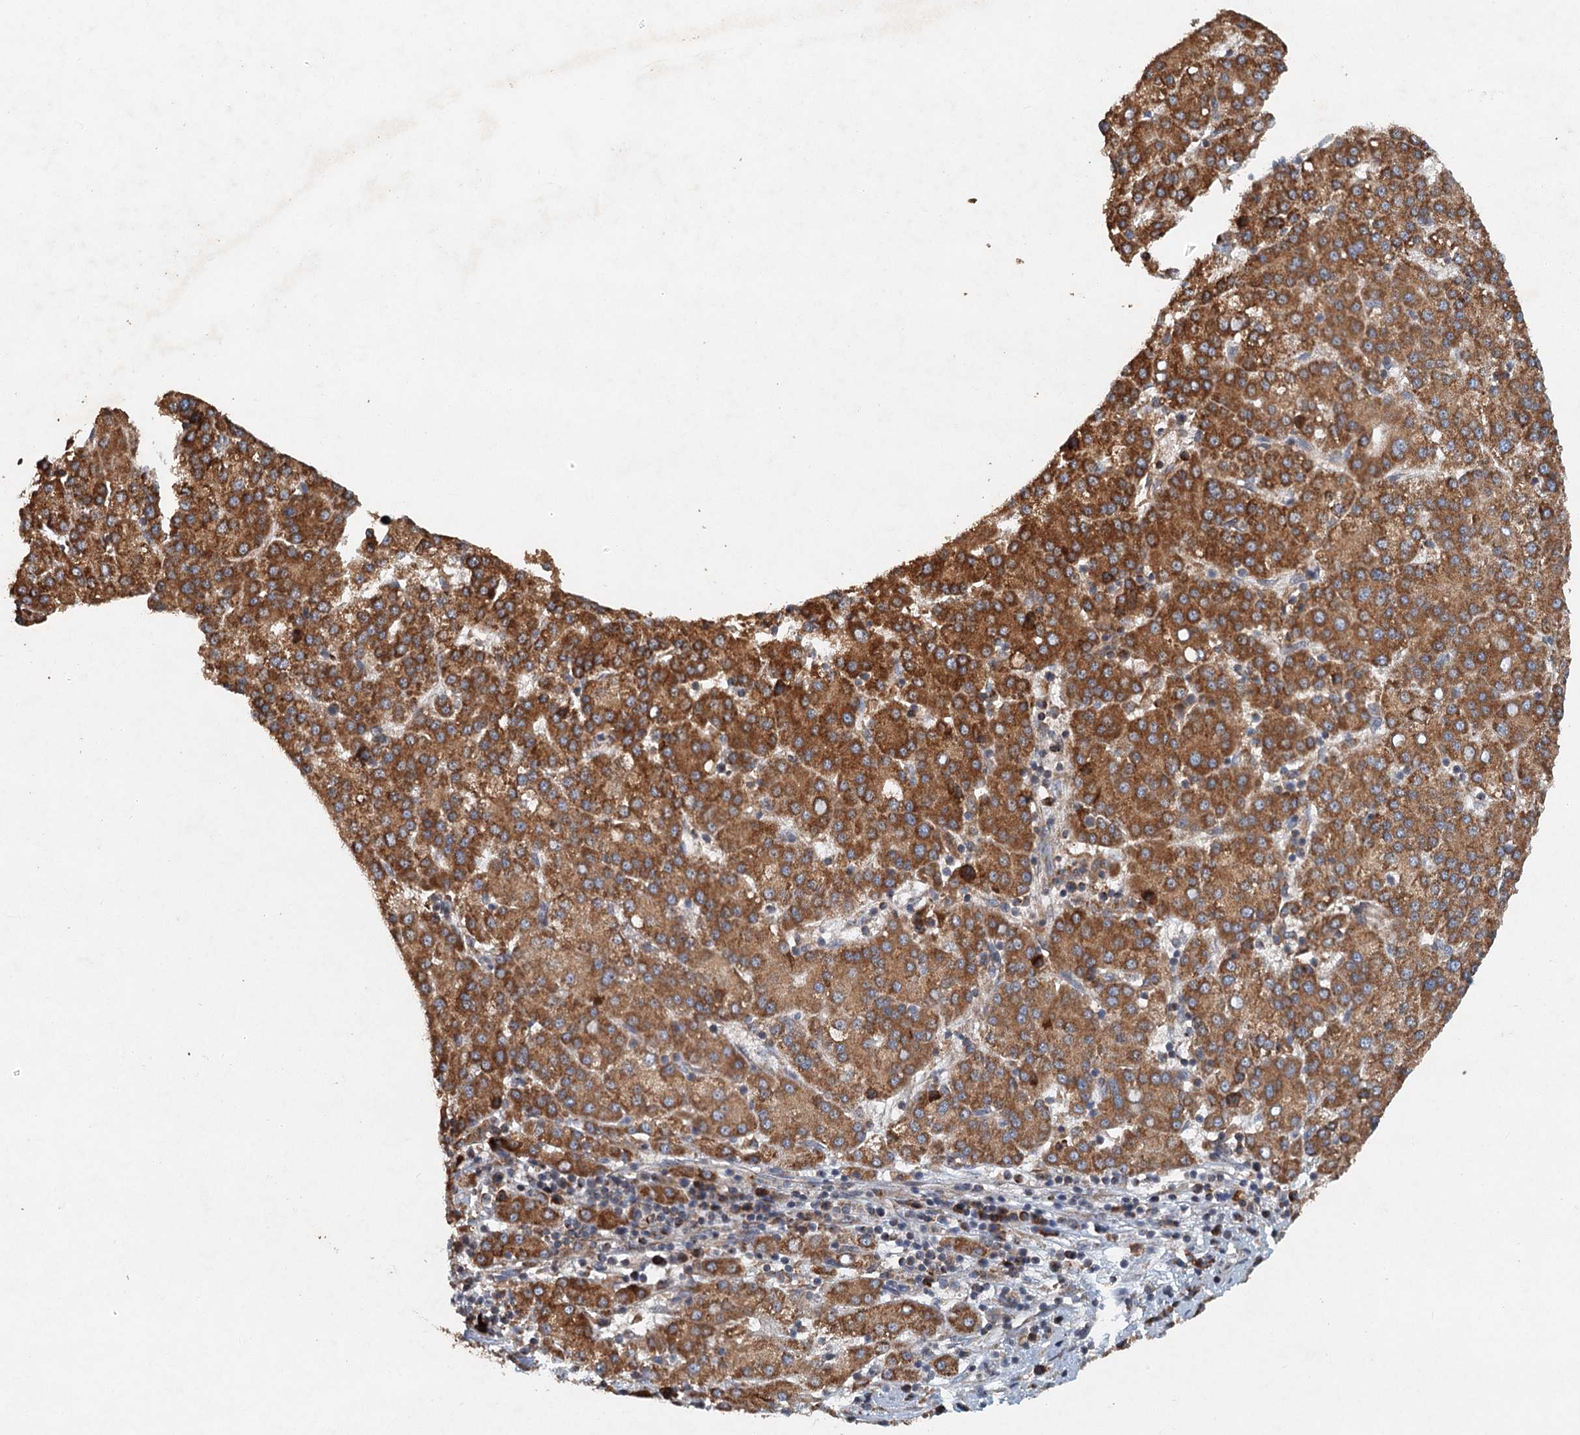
{"staining": {"intensity": "moderate", "quantity": ">75%", "location": "cytoplasmic/membranous"}, "tissue": "liver cancer", "cell_type": "Tumor cells", "image_type": "cancer", "snomed": [{"axis": "morphology", "description": "Carcinoma, Hepatocellular, NOS"}, {"axis": "topography", "description": "Liver"}], "caption": "Liver hepatocellular carcinoma tissue shows moderate cytoplasmic/membranous staining in approximately >75% of tumor cells", "gene": "SRPX2", "patient": {"sex": "female", "age": 58}}